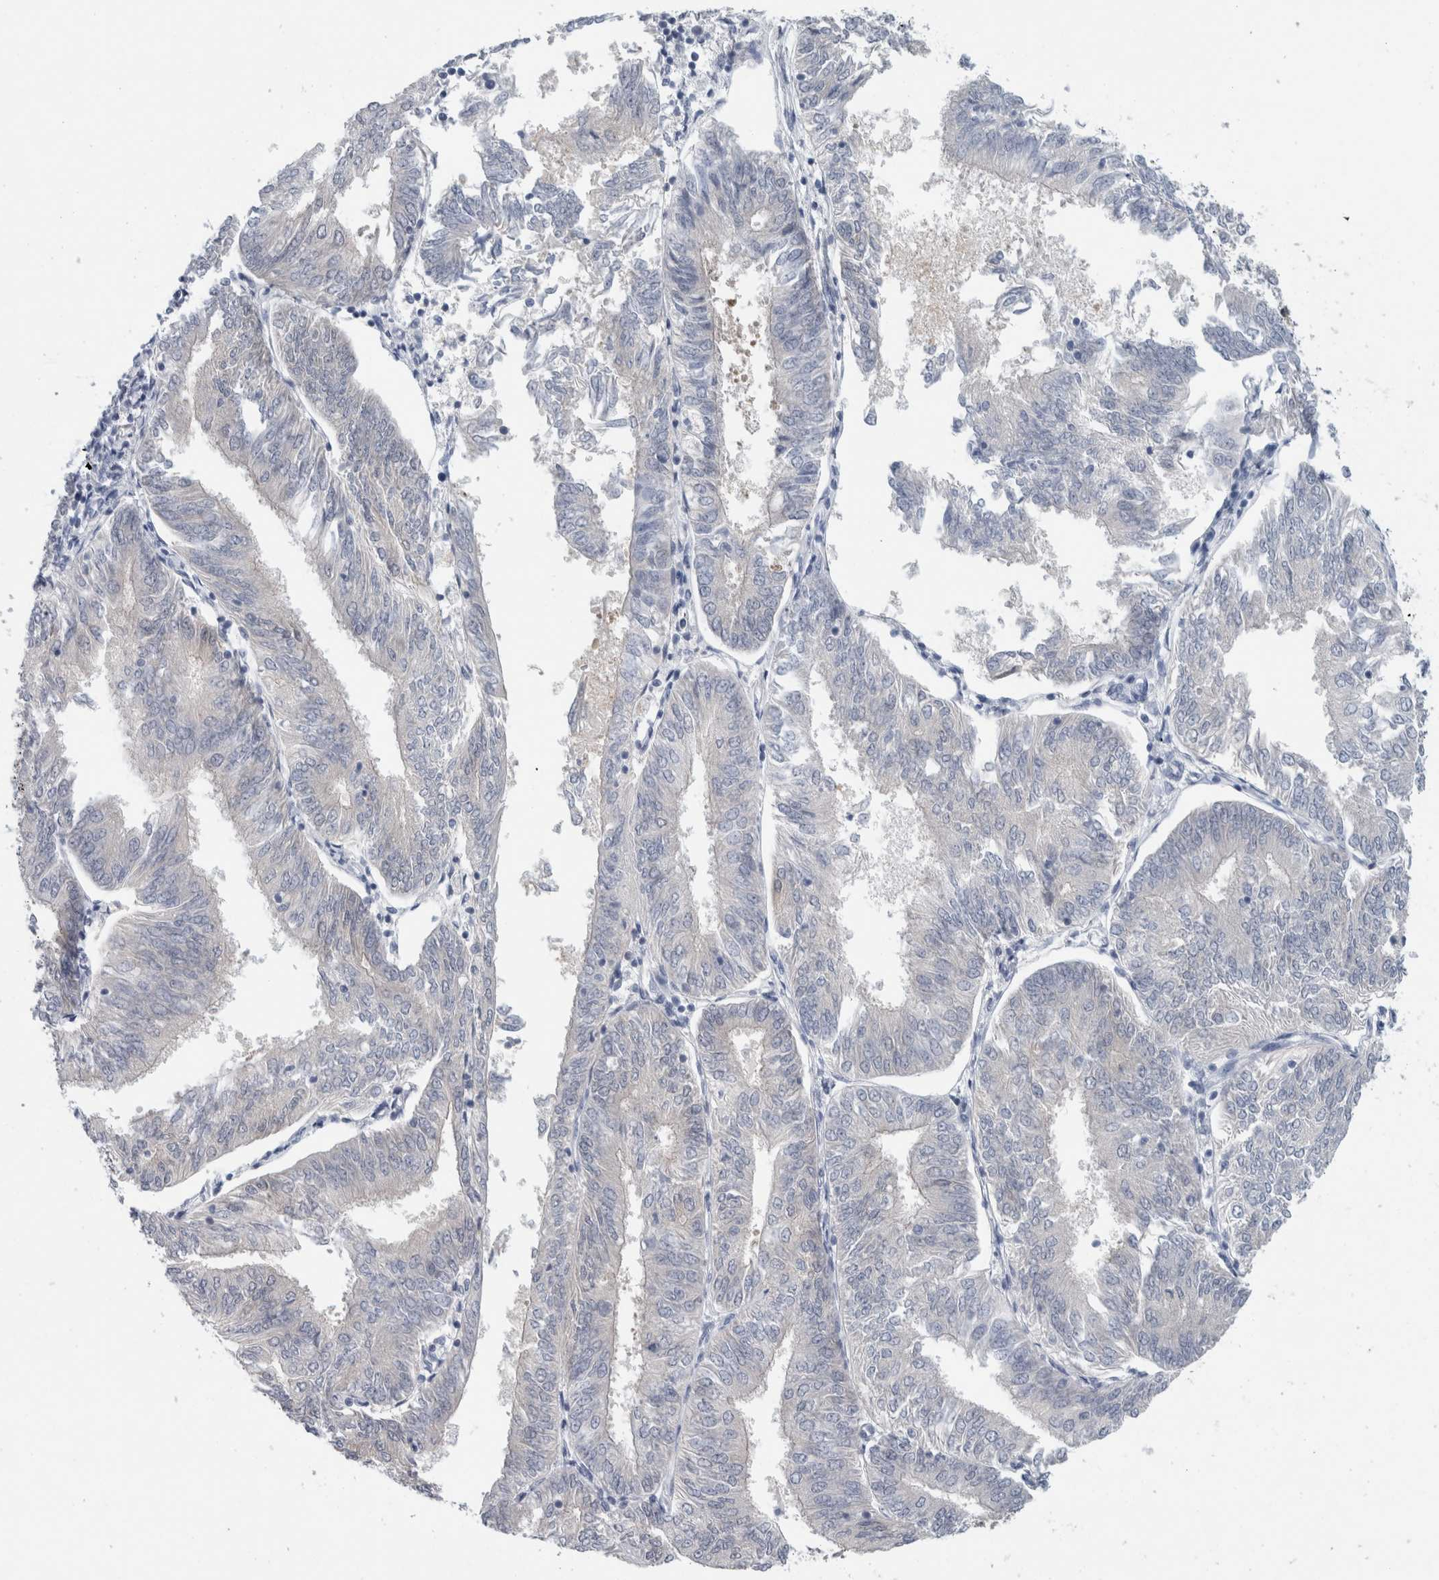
{"staining": {"intensity": "negative", "quantity": "none", "location": "none"}, "tissue": "endometrial cancer", "cell_type": "Tumor cells", "image_type": "cancer", "snomed": [{"axis": "morphology", "description": "Adenocarcinoma, NOS"}, {"axis": "topography", "description": "Endometrium"}], "caption": "Immunohistochemistry photomicrograph of human endometrial cancer stained for a protein (brown), which displays no expression in tumor cells.", "gene": "CASP6", "patient": {"sex": "female", "age": 58}}